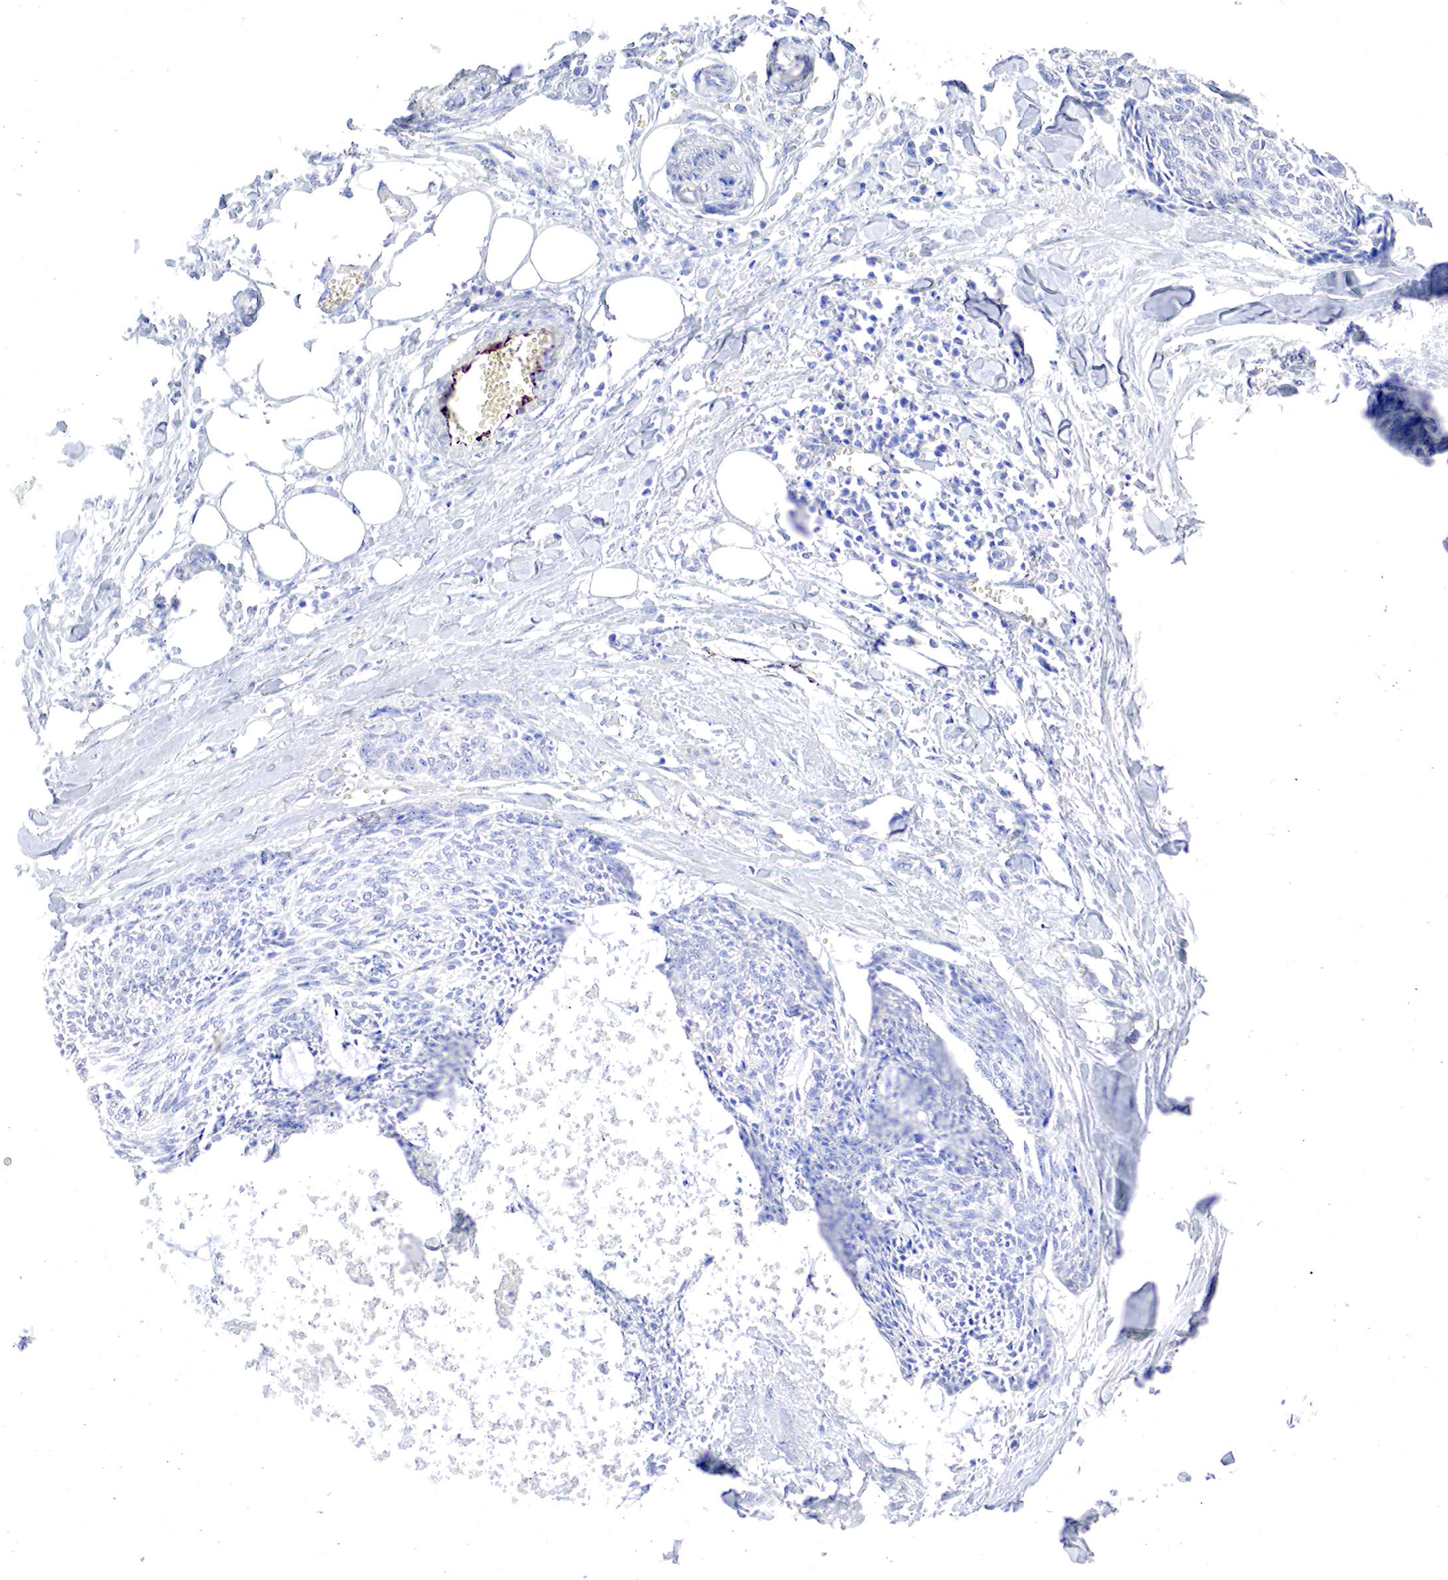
{"staining": {"intensity": "negative", "quantity": "none", "location": "none"}, "tissue": "head and neck cancer", "cell_type": "Tumor cells", "image_type": "cancer", "snomed": [{"axis": "morphology", "description": "Squamous cell carcinoma, NOS"}, {"axis": "topography", "description": "Salivary gland"}, {"axis": "topography", "description": "Head-Neck"}], "caption": "IHC of squamous cell carcinoma (head and neck) shows no expression in tumor cells. The staining is performed using DAB (3,3'-diaminobenzidine) brown chromogen with nuclei counter-stained in using hematoxylin.", "gene": "OTC", "patient": {"sex": "male", "age": 70}}